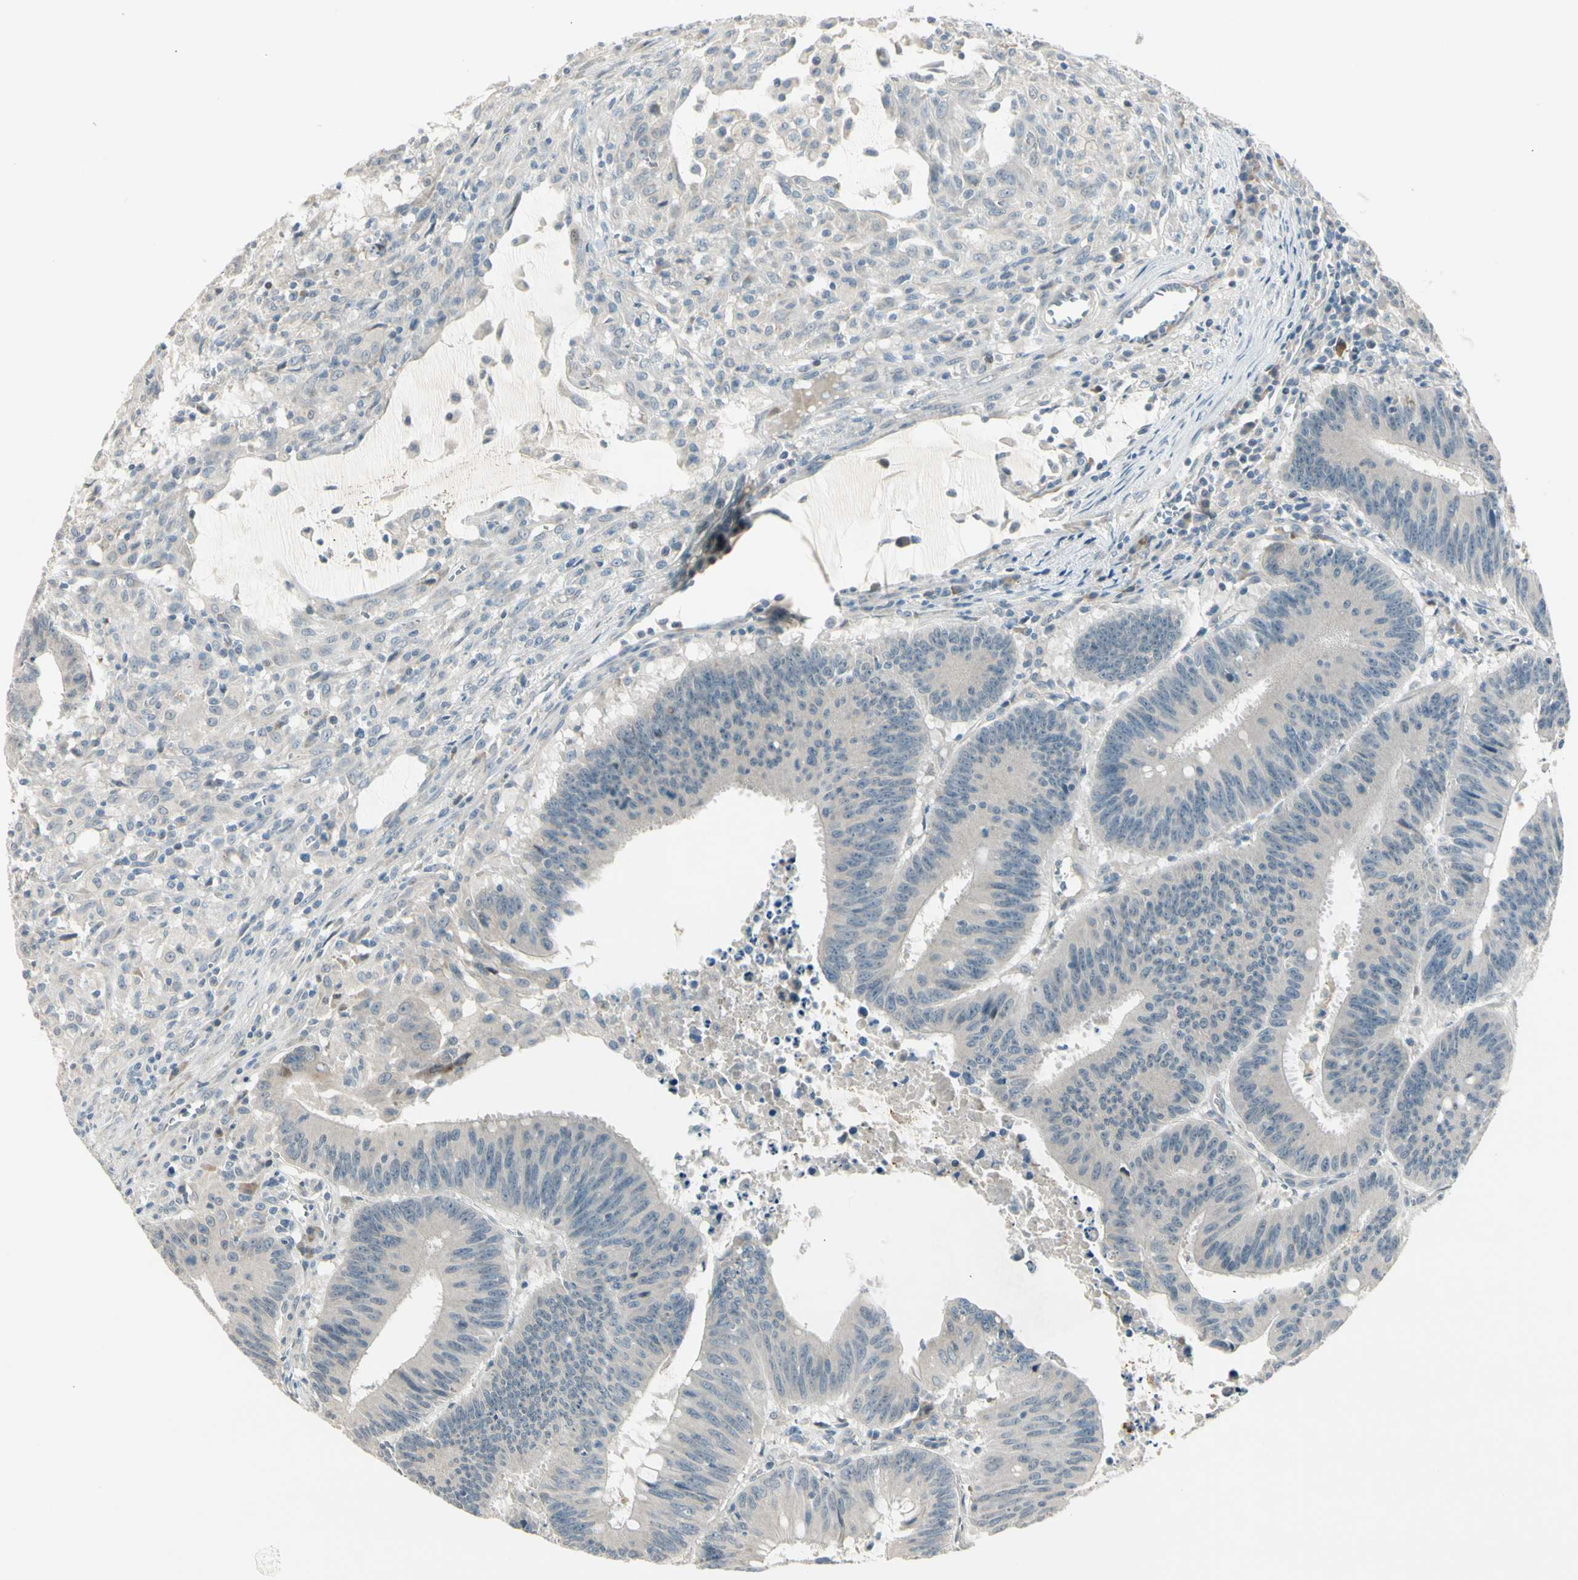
{"staining": {"intensity": "negative", "quantity": "none", "location": "none"}, "tissue": "colorectal cancer", "cell_type": "Tumor cells", "image_type": "cancer", "snomed": [{"axis": "morphology", "description": "Adenocarcinoma, NOS"}, {"axis": "topography", "description": "Colon"}], "caption": "Tumor cells are negative for protein expression in human adenocarcinoma (colorectal).", "gene": "PCDHB15", "patient": {"sex": "male", "age": 45}}